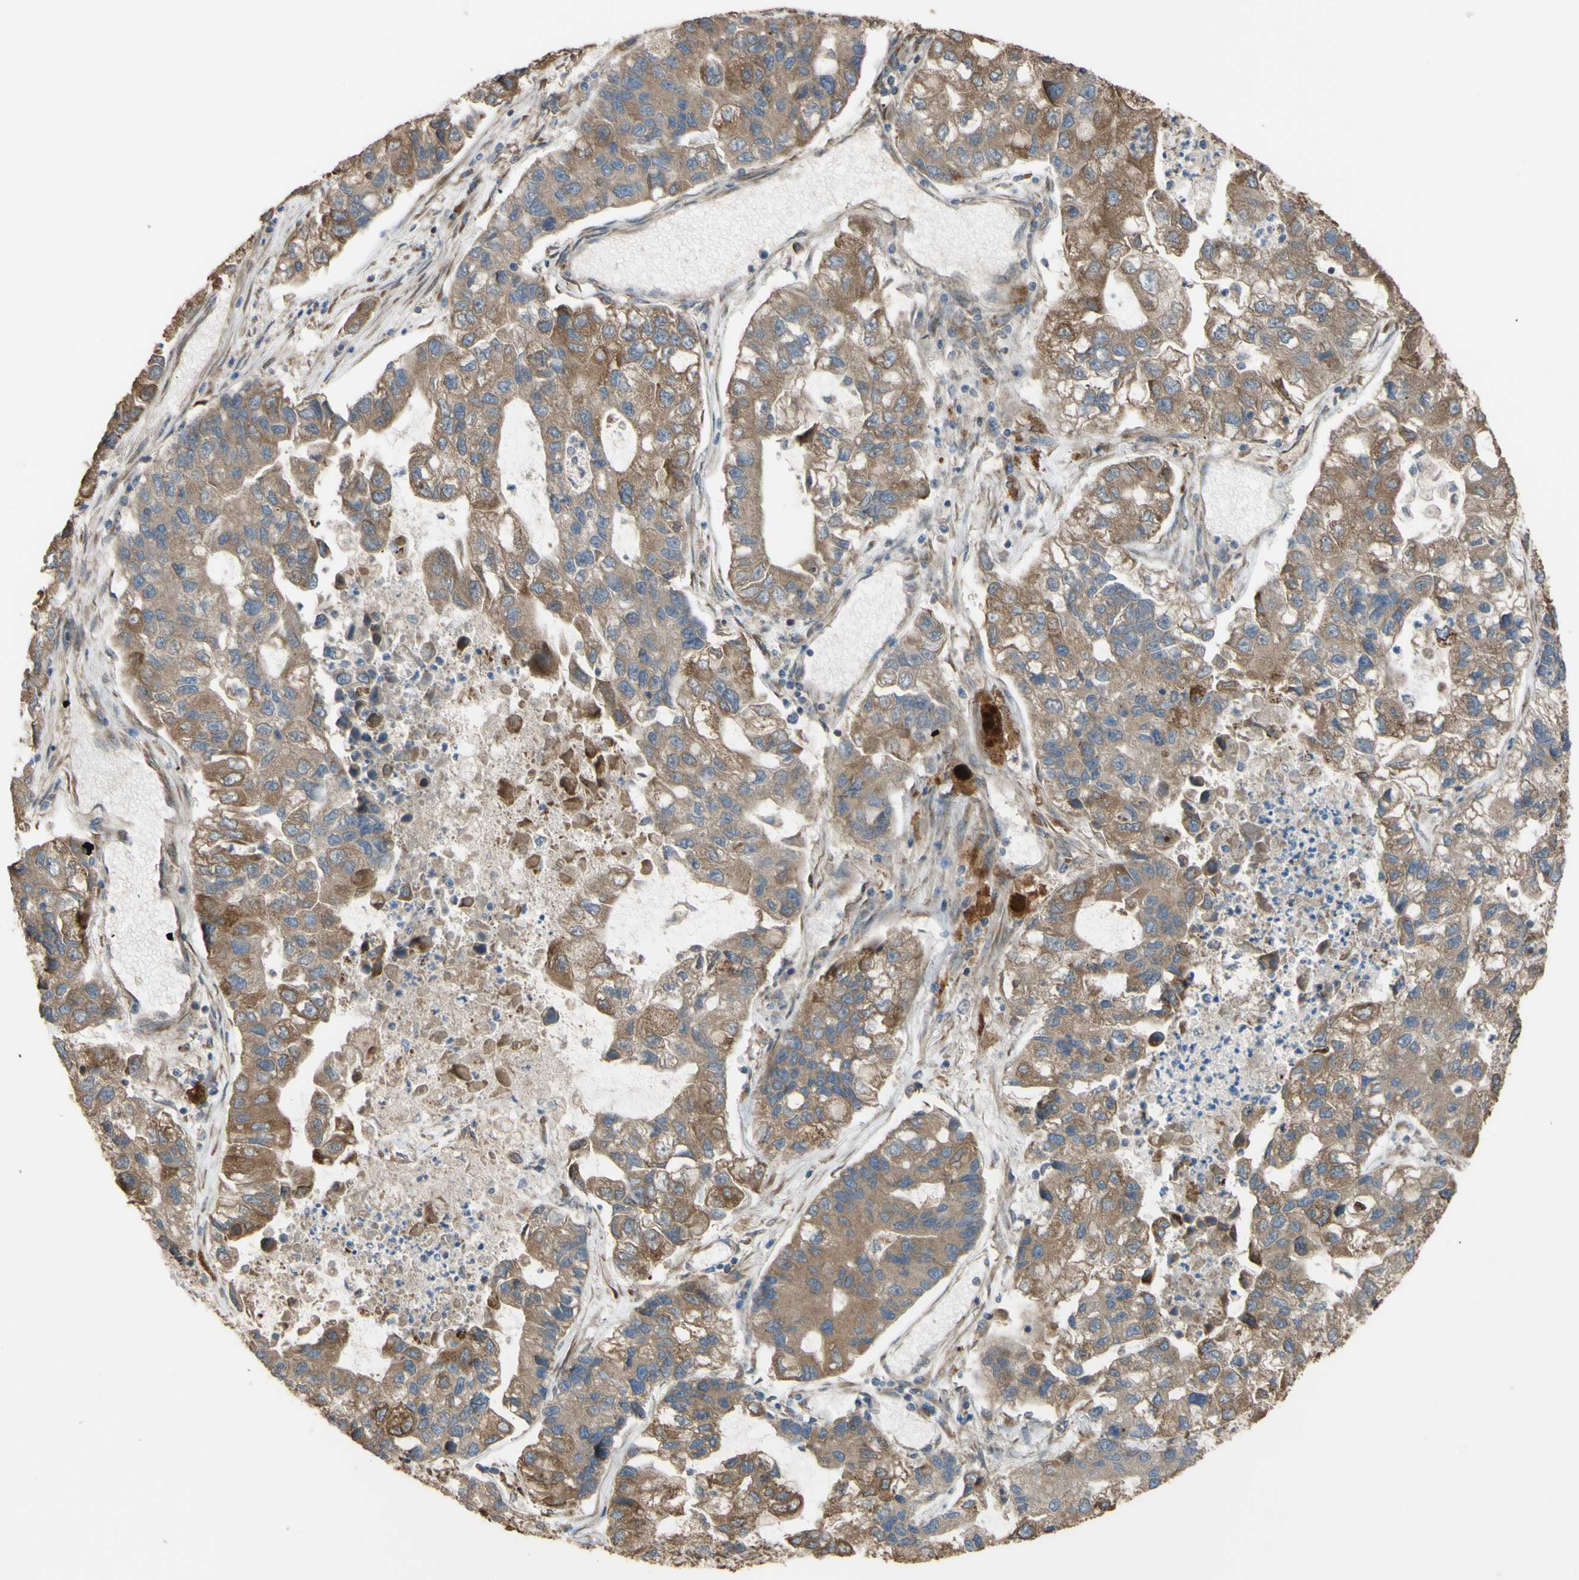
{"staining": {"intensity": "moderate", "quantity": ">75%", "location": "cytoplasmic/membranous"}, "tissue": "lung cancer", "cell_type": "Tumor cells", "image_type": "cancer", "snomed": [{"axis": "morphology", "description": "Adenocarcinoma, NOS"}, {"axis": "topography", "description": "Lung"}], "caption": "Lung cancer tissue reveals moderate cytoplasmic/membranous expression in approximately >75% of tumor cells", "gene": "NECTIN3", "patient": {"sex": "female", "age": 51}}